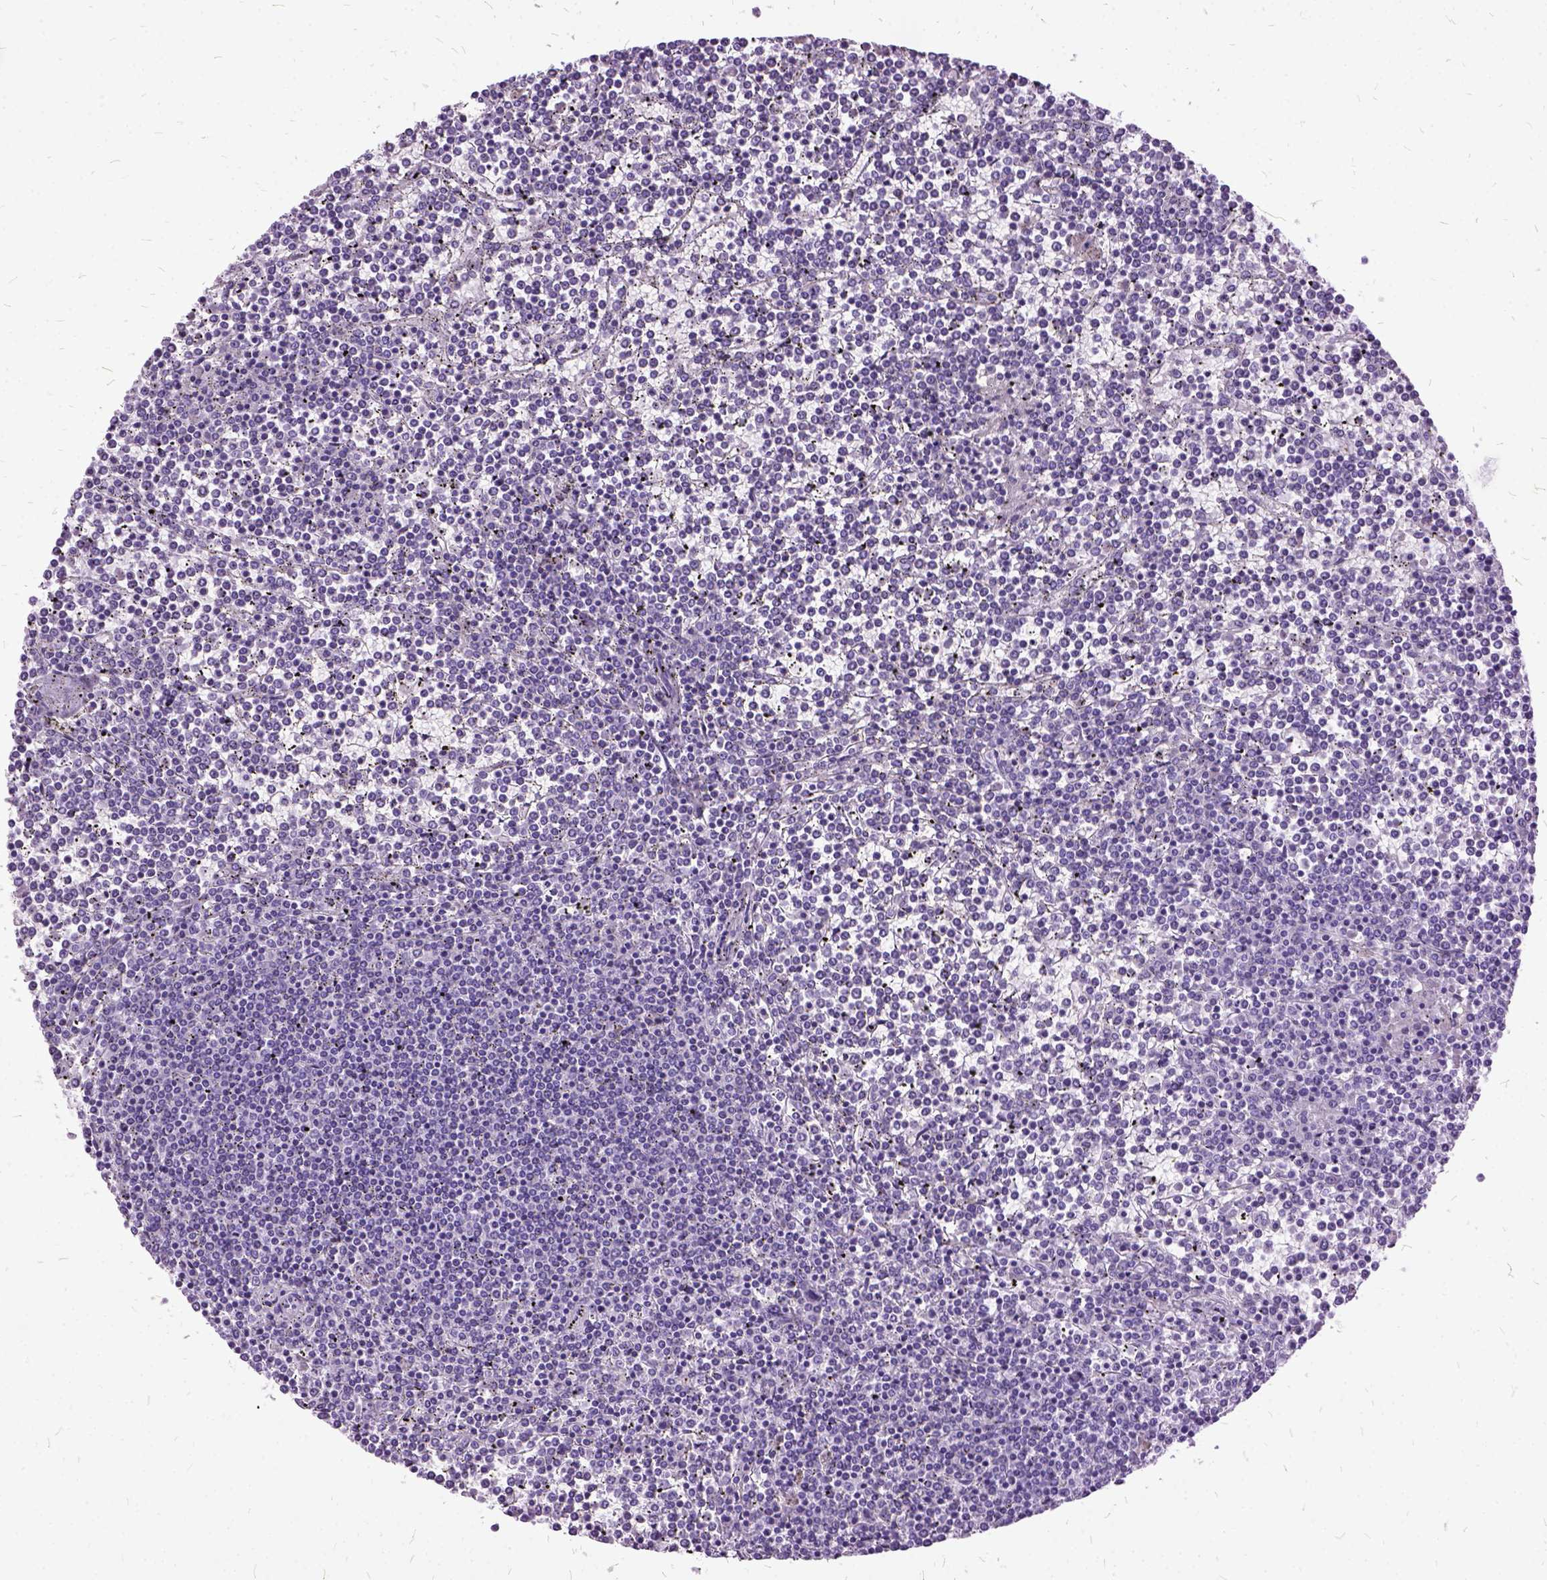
{"staining": {"intensity": "negative", "quantity": "none", "location": "none"}, "tissue": "lymphoma", "cell_type": "Tumor cells", "image_type": "cancer", "snomed": [{"axis": "morphology", "description": "Malignant lymphoma, non-Hodgkin's type, Low grade"}, {"axis": "topography", "description": "Spleen"}], "caption": "Immunohistochemistry (IHC) image of neoplastic tissue: human malignant lymphoma, non-Hodgkin's type (low-grade) stained with DAB (3,3'-diaminobenzidine) displays no significant protein positivity in tumor cells.", "gene": "MME", "patient": {"sex": "female", "age": 19}}